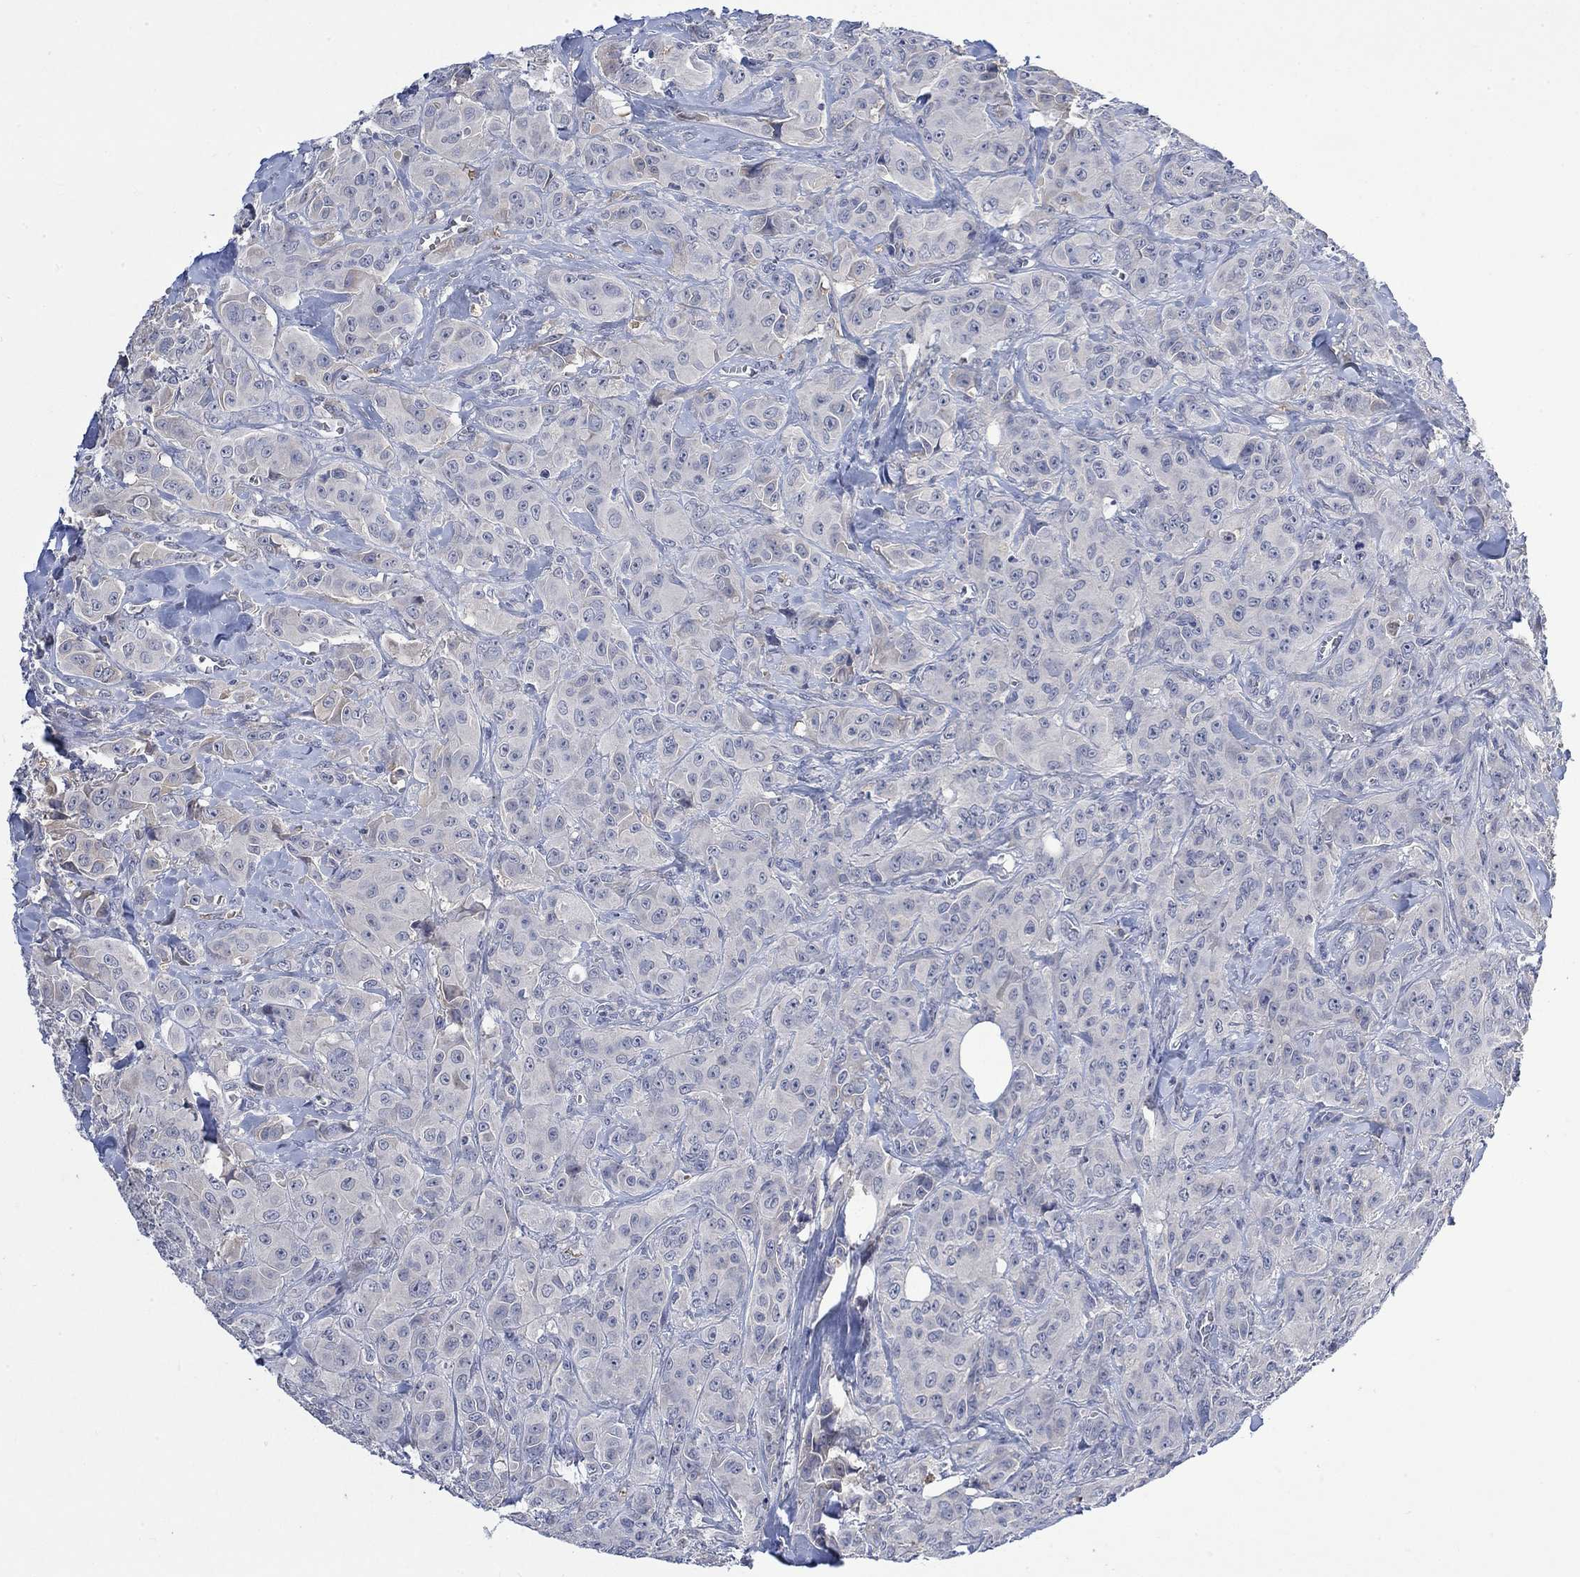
{"staining": {"intensity": "negative", "quantity": "none", "location": "none"}, "tissue": "breast cancer", "cell_type": "Tumor cells", "image_type": "cancer", "snomed": [{"axis": "morphology", "description": "Duct carcinoma"}, {"axis": "topography", "description": "Breast"}], "caption": "Breast invasive ductal carcinoma was stained to show a protein in brown. There is no significant positivity in tumor cells.", "gene": "MSTN", "patient": {"sex": "female", "age": 43}}